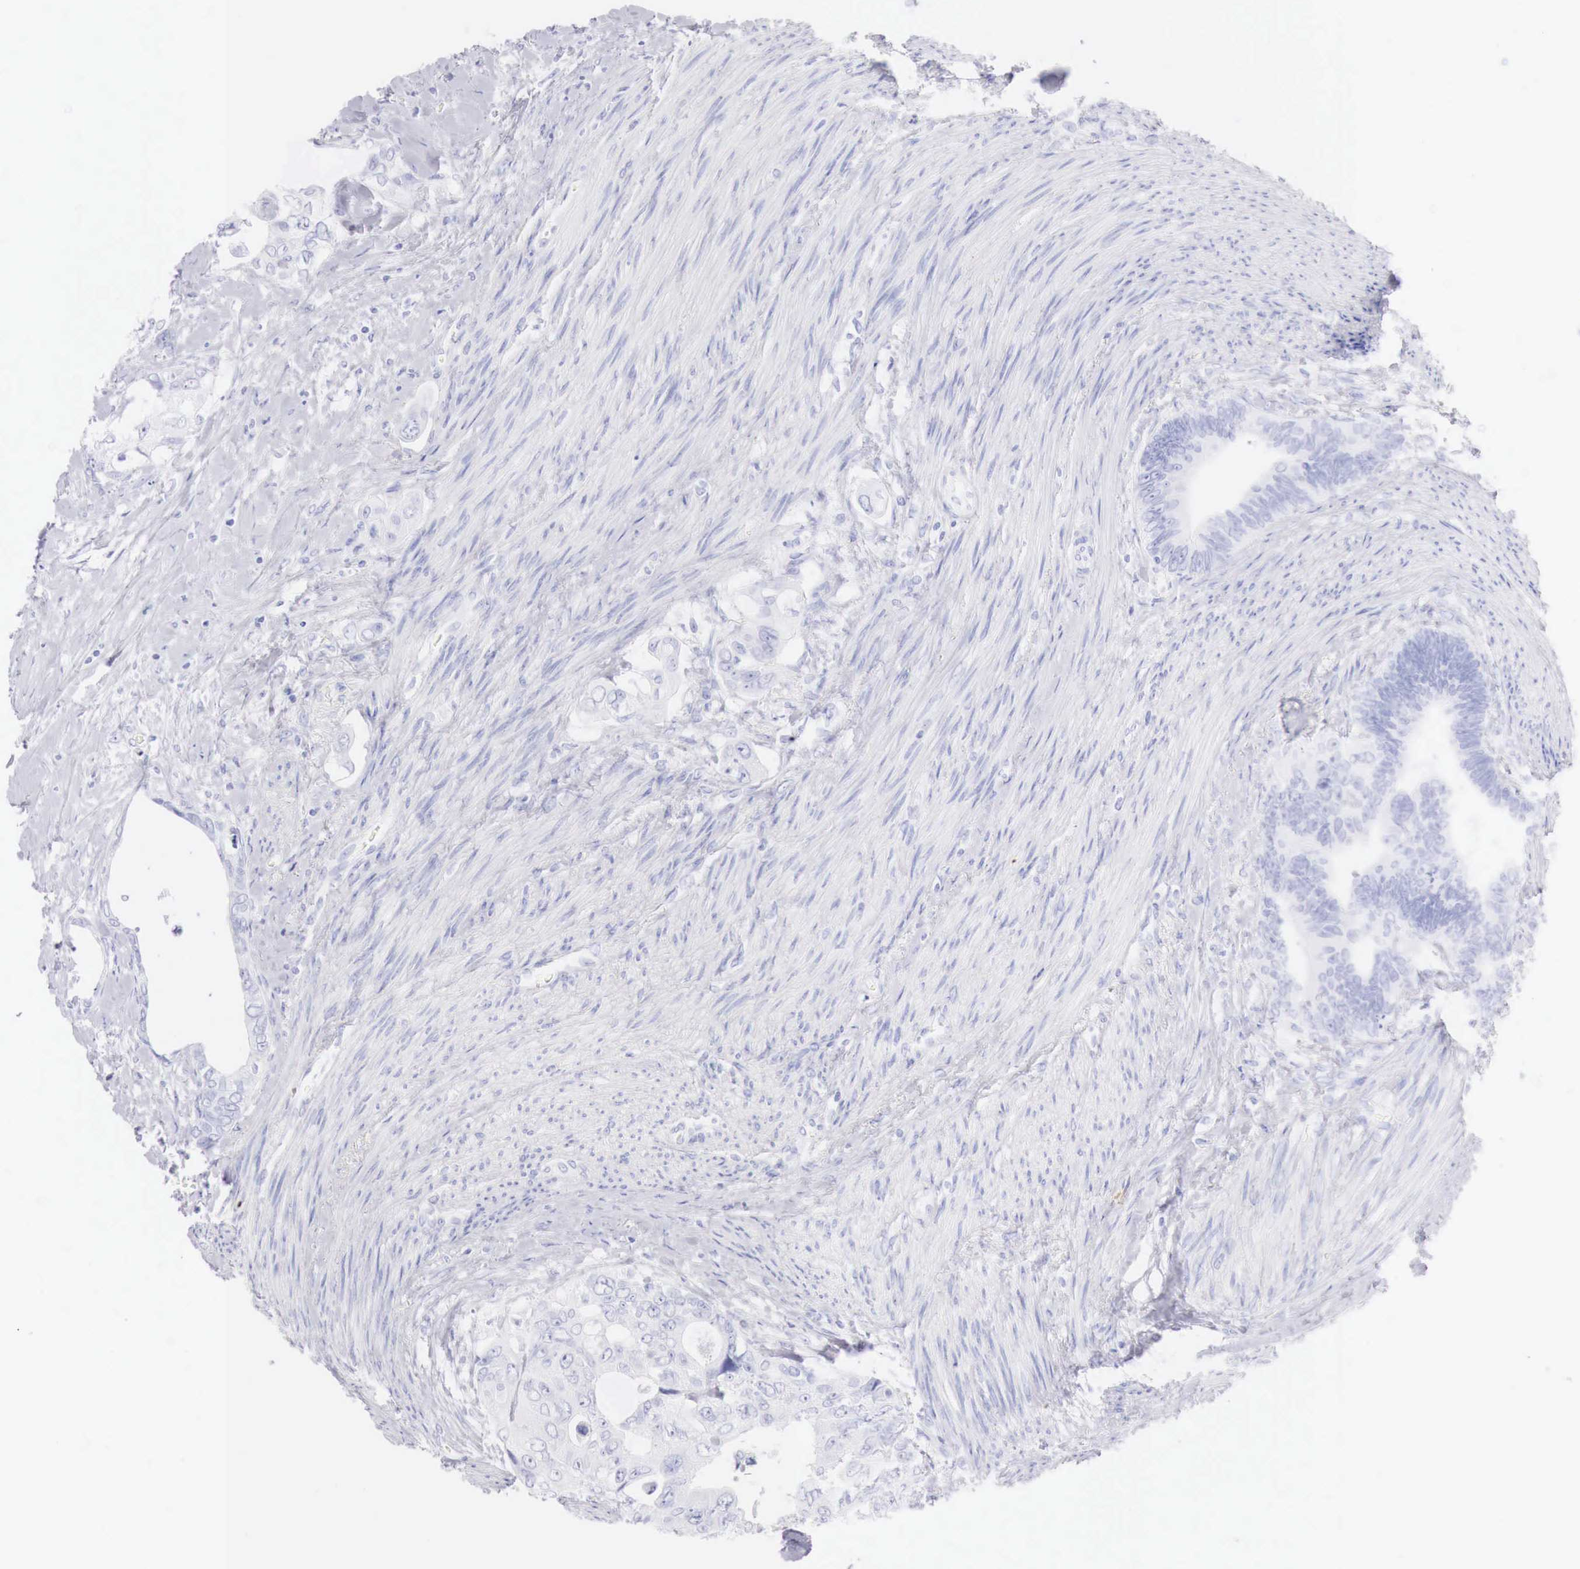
{"staining": {"intensity": "negative", "quantity": "none", "location": "none"}, "tissue": "colorectal cancer", "cell_type": "Tumor cells", "image_type": "cancer", "snomed": [{"axis": "morphology", "description": "Adenocarcinoma, NOS"}, {"axis": "topography", "description": "Rectum"}], "caption": "A high-resolution micrograph shows immunohistochemistry staining of colorectal cancer, which shows no significant positivity in tumor cells.", "gene": "INHA", "patient": {"sex": "female", "age": 57}}